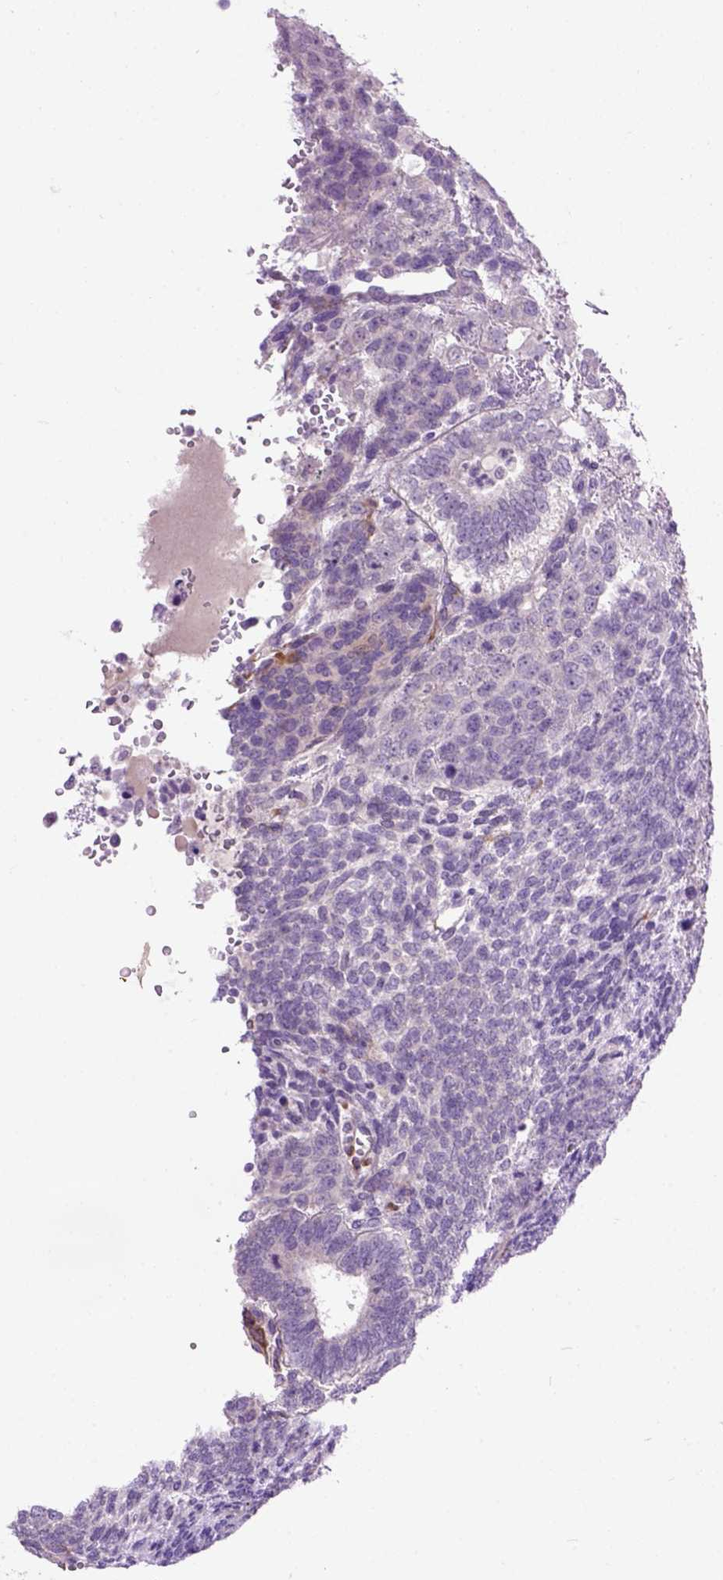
{"staining": {"intensity": "negative", "quantity": "none", "location": "none"}, "tissue": "testis cancer", "cell_type": "Tumor cells", "image_type": "cancer", "snomed": [{"axis": "morphology", "description": "Normal tissue, NOS"}, {"axis": "morphology", "description": "Carcinoma, Embryonal, NOS"}, {"axis": "topography", "description": "Testis"}, {"axis": "topography", "description": "Epididymis"}], "caption": "An immunohistochemistry photomicrograph of testis embryonal carcinoma is shown. There is no staining in tumor cells of testis embryonal carcinoma.", "gene": "MAPT", "patient": {"sex": "male", "age": 23}}